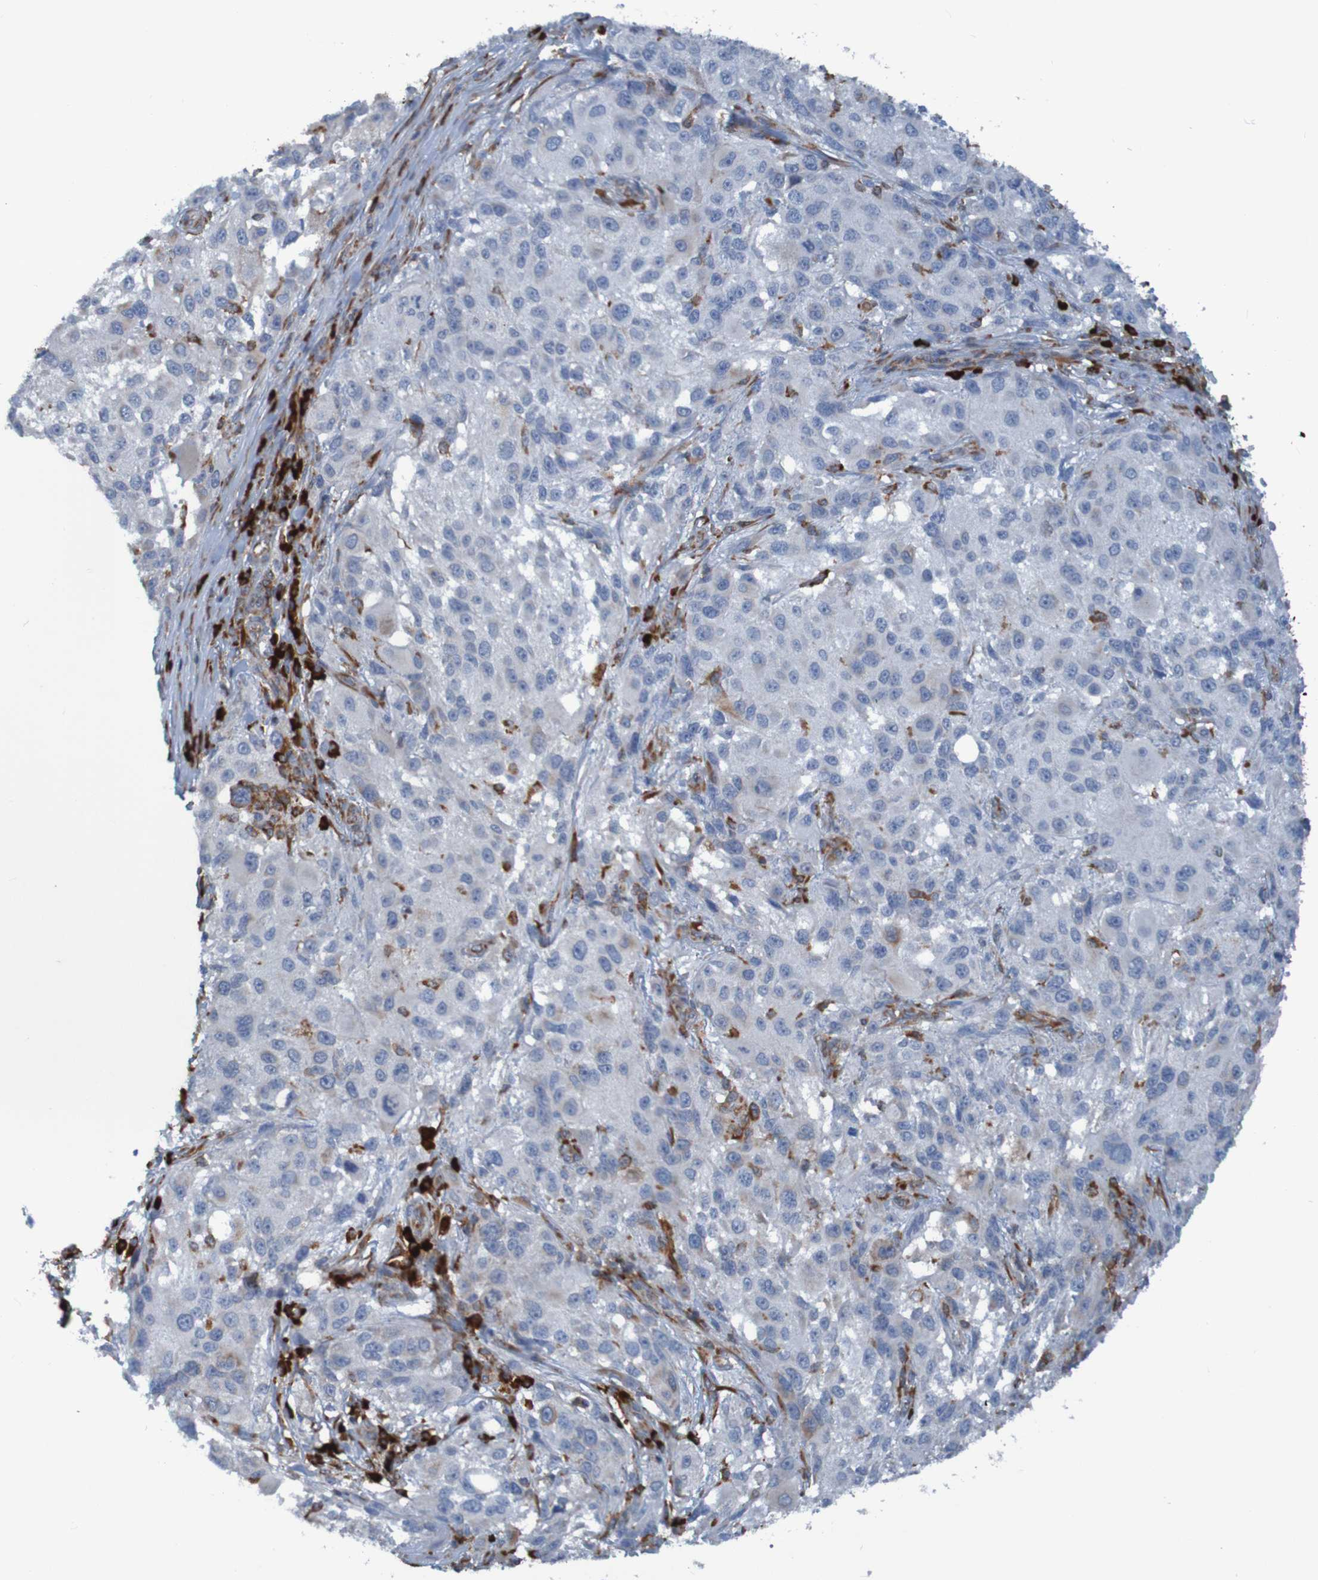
{"staining": {"intensity": "negative", "quantity": "none", "location": "none"}, "tissue": "melanoma", "cell_type": "Tumor cells", "image_type": "cancer", "snomed": [{"axis": "morphology", "description": "Necrosis, NOS"}, {"axis": "morphology", "description": "Malignant melanoma, NOS"}, {"axis": "topography", "description": "Skin"}], "caption": "Human malignant melanoma stained for a protein using immunohistochemistry (IHC) demonstrates no staining in tumor cells.", "gene": "SSR1", "patient": {"sex": "female", "age": 87}}